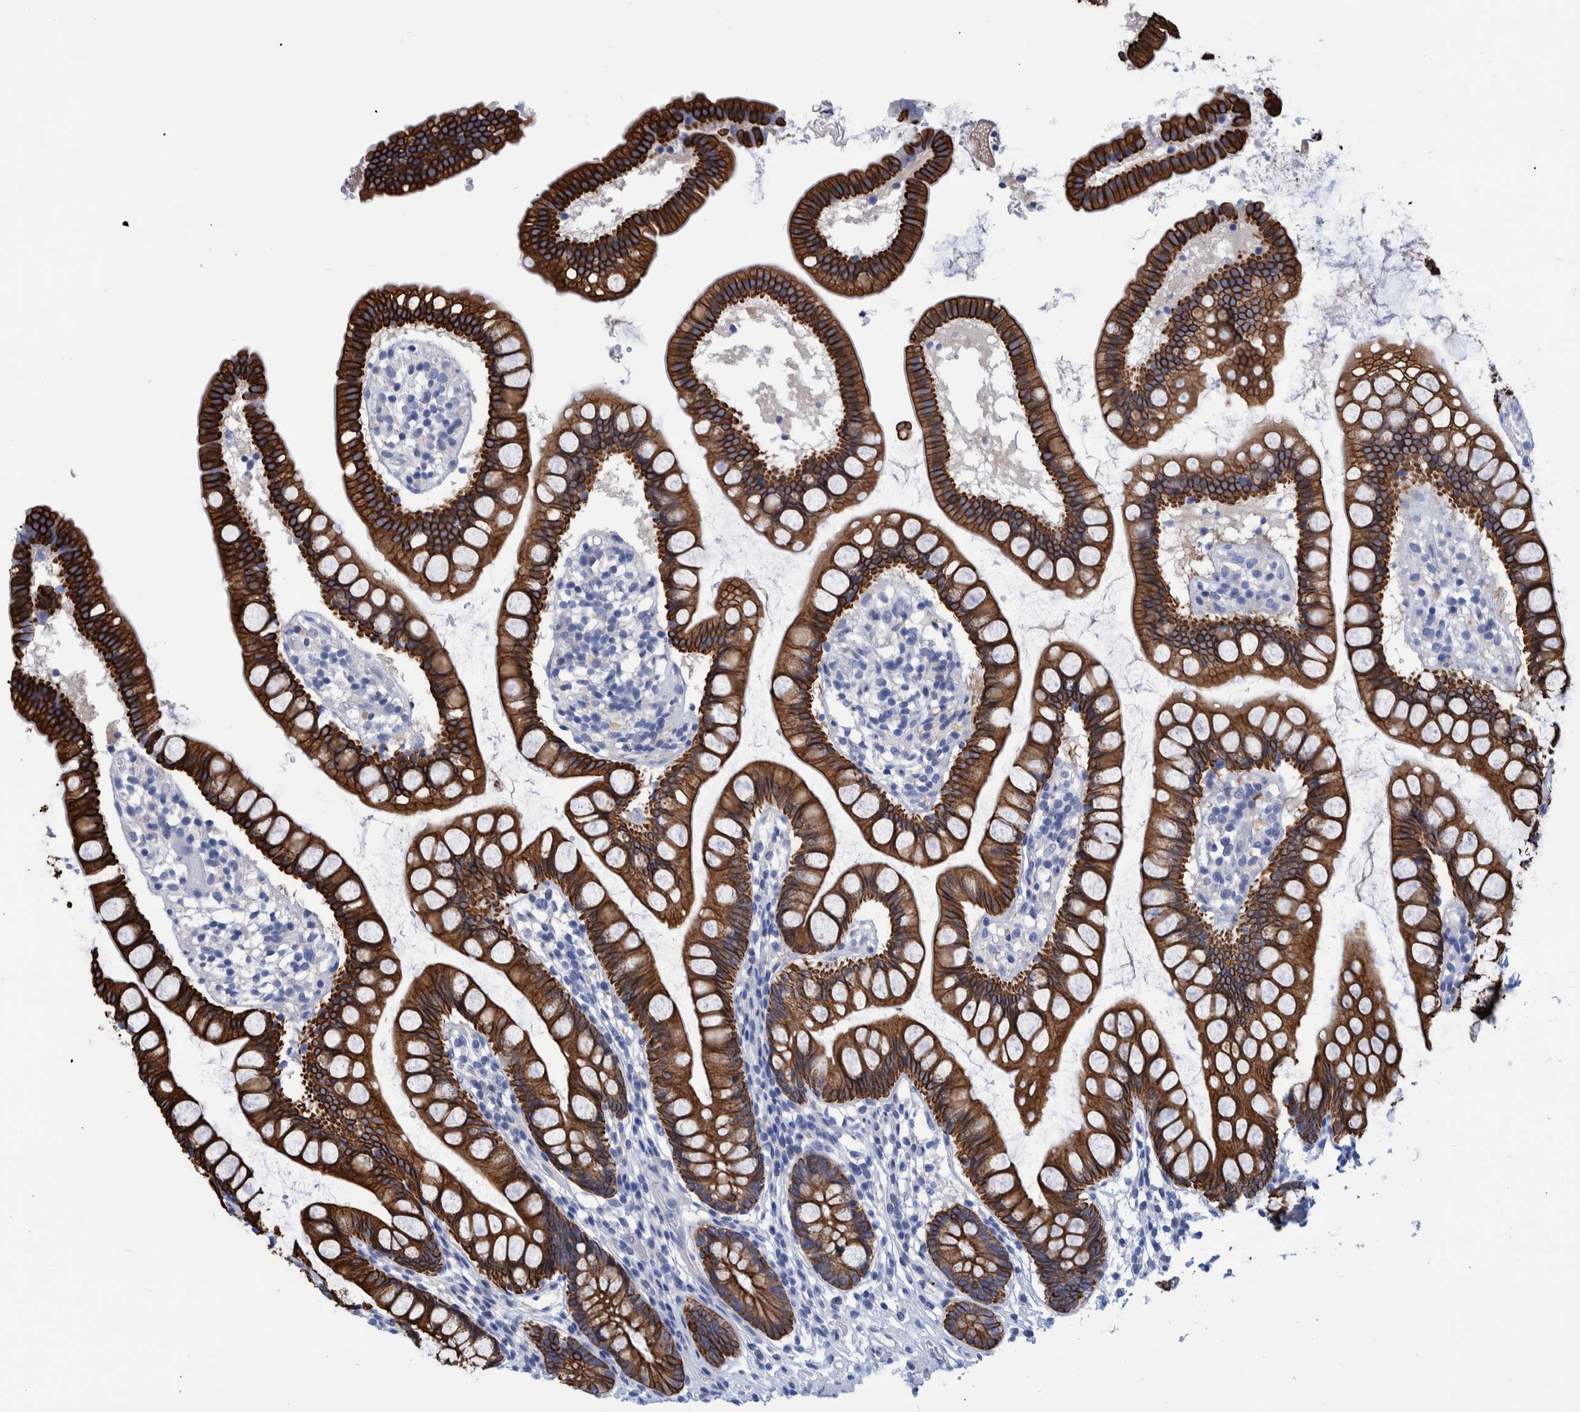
{"staining": {"intensity": "strong", "quantity": ">75%", "location": "cytoplasmic/membranous"}, "tissue": "small intestine", "cell_type": "Glandular cells", "image_type": "normal", "snomed": [{"axis": "morphology", "description": "Normal tissue, NOS"}, {"axis": "topography", "description": "Small intestine"}], "caption": "This is an image of immunohistochemistry (IHC) staining of benign small intestine, which shows strong positivity in the cytoplasmic/membranous of glandular cells.", "gene": "MKS1", "patient": {"sex": "female", "age": 84}}